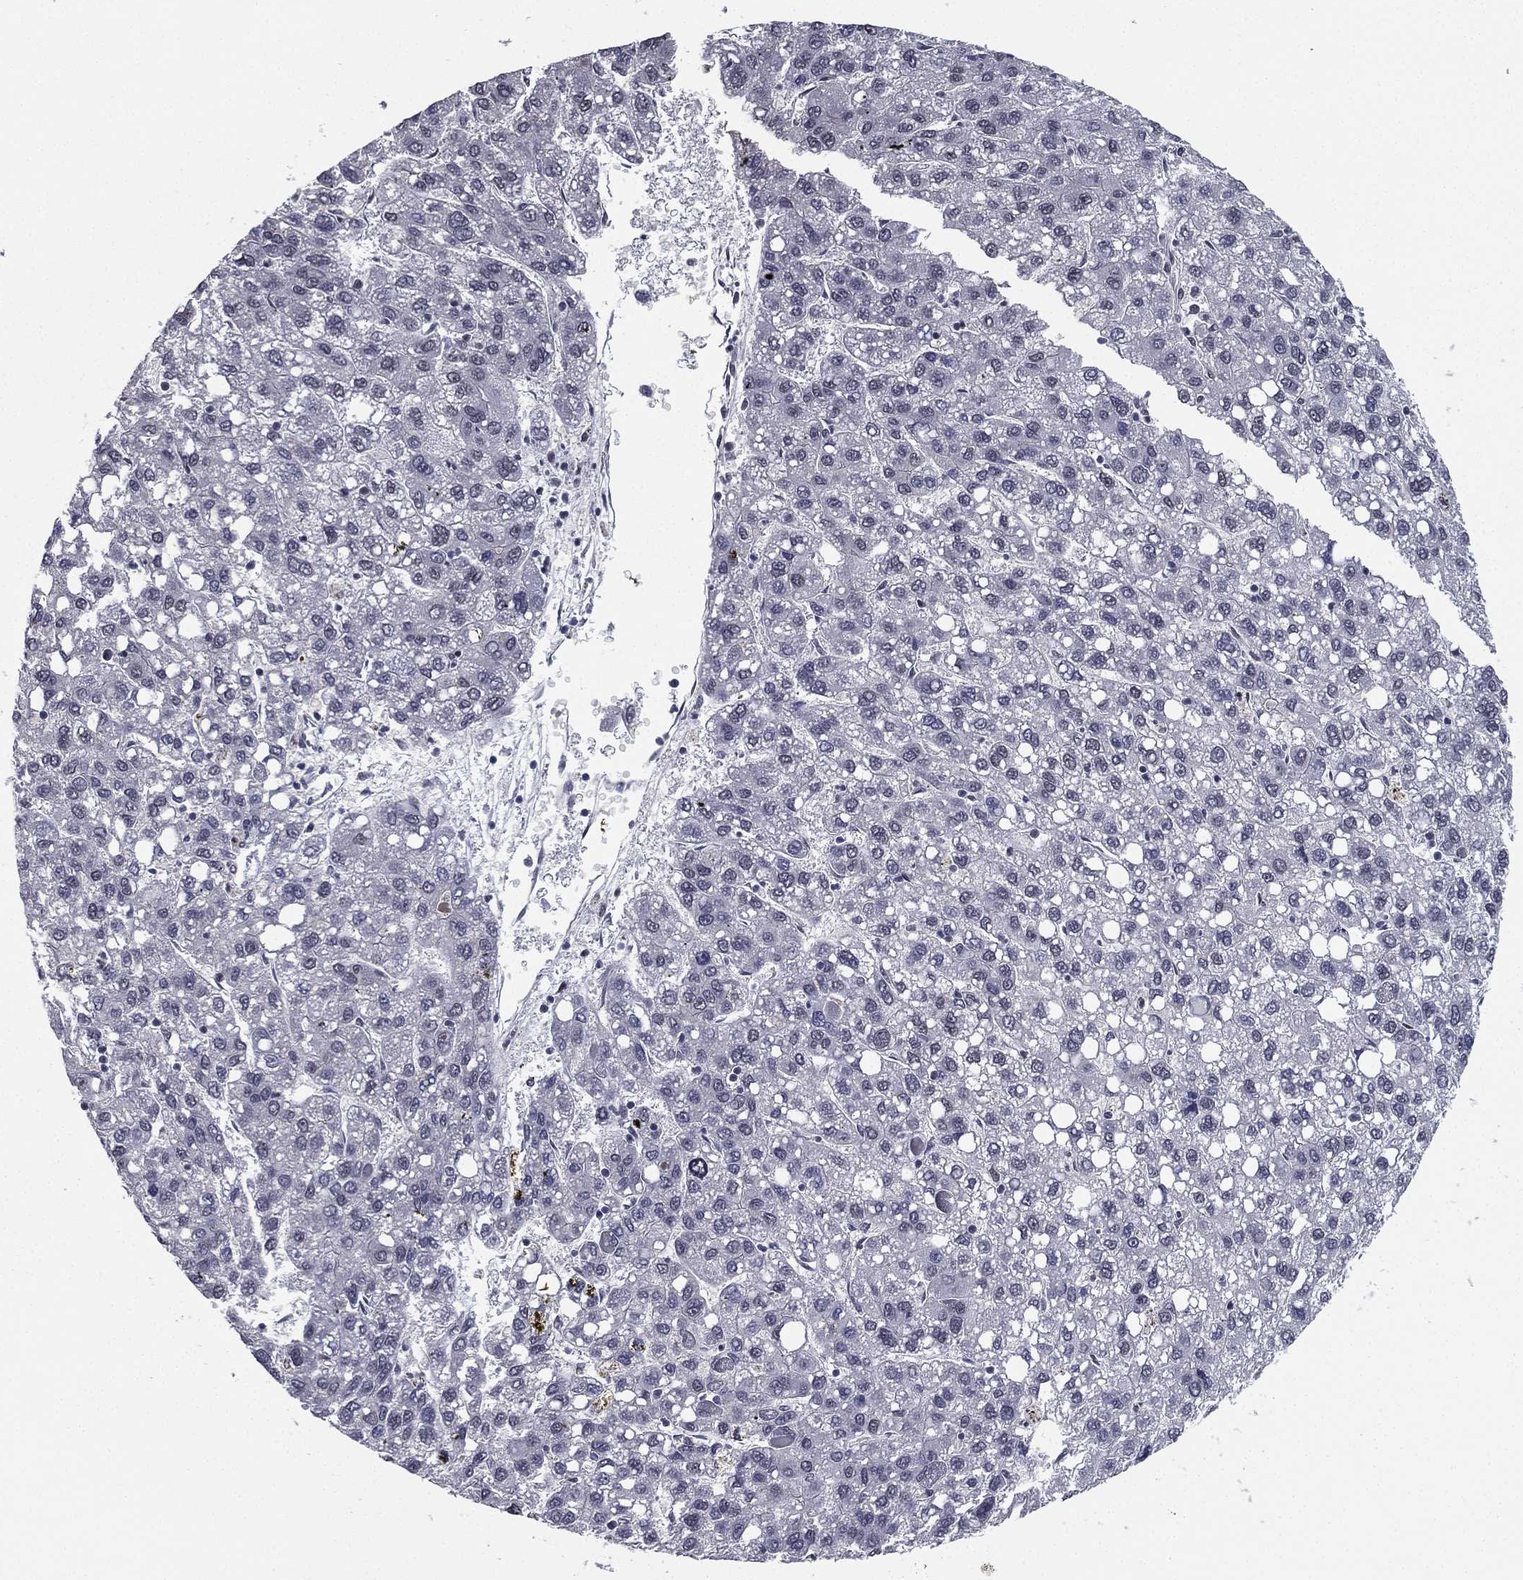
{"staining": {"intensity": "negative", "quantity": "none", "location": "none"}, "tissue": "liver cancer", "cell_type": "Tumor cells", "image_type": "cancer", "snomed": [{"axis": "morphology", "description": "Carcinoma, Hepatocellular, NOS"}, {"axis": "topography", "description": "Liver"}], "caption": "Protein analysis of liver cancer (hepatocellular carcinoma) displays no significant expression in tumor cells.", "gene": "RARB", "patient": {"sex": "female", "age": 82}}